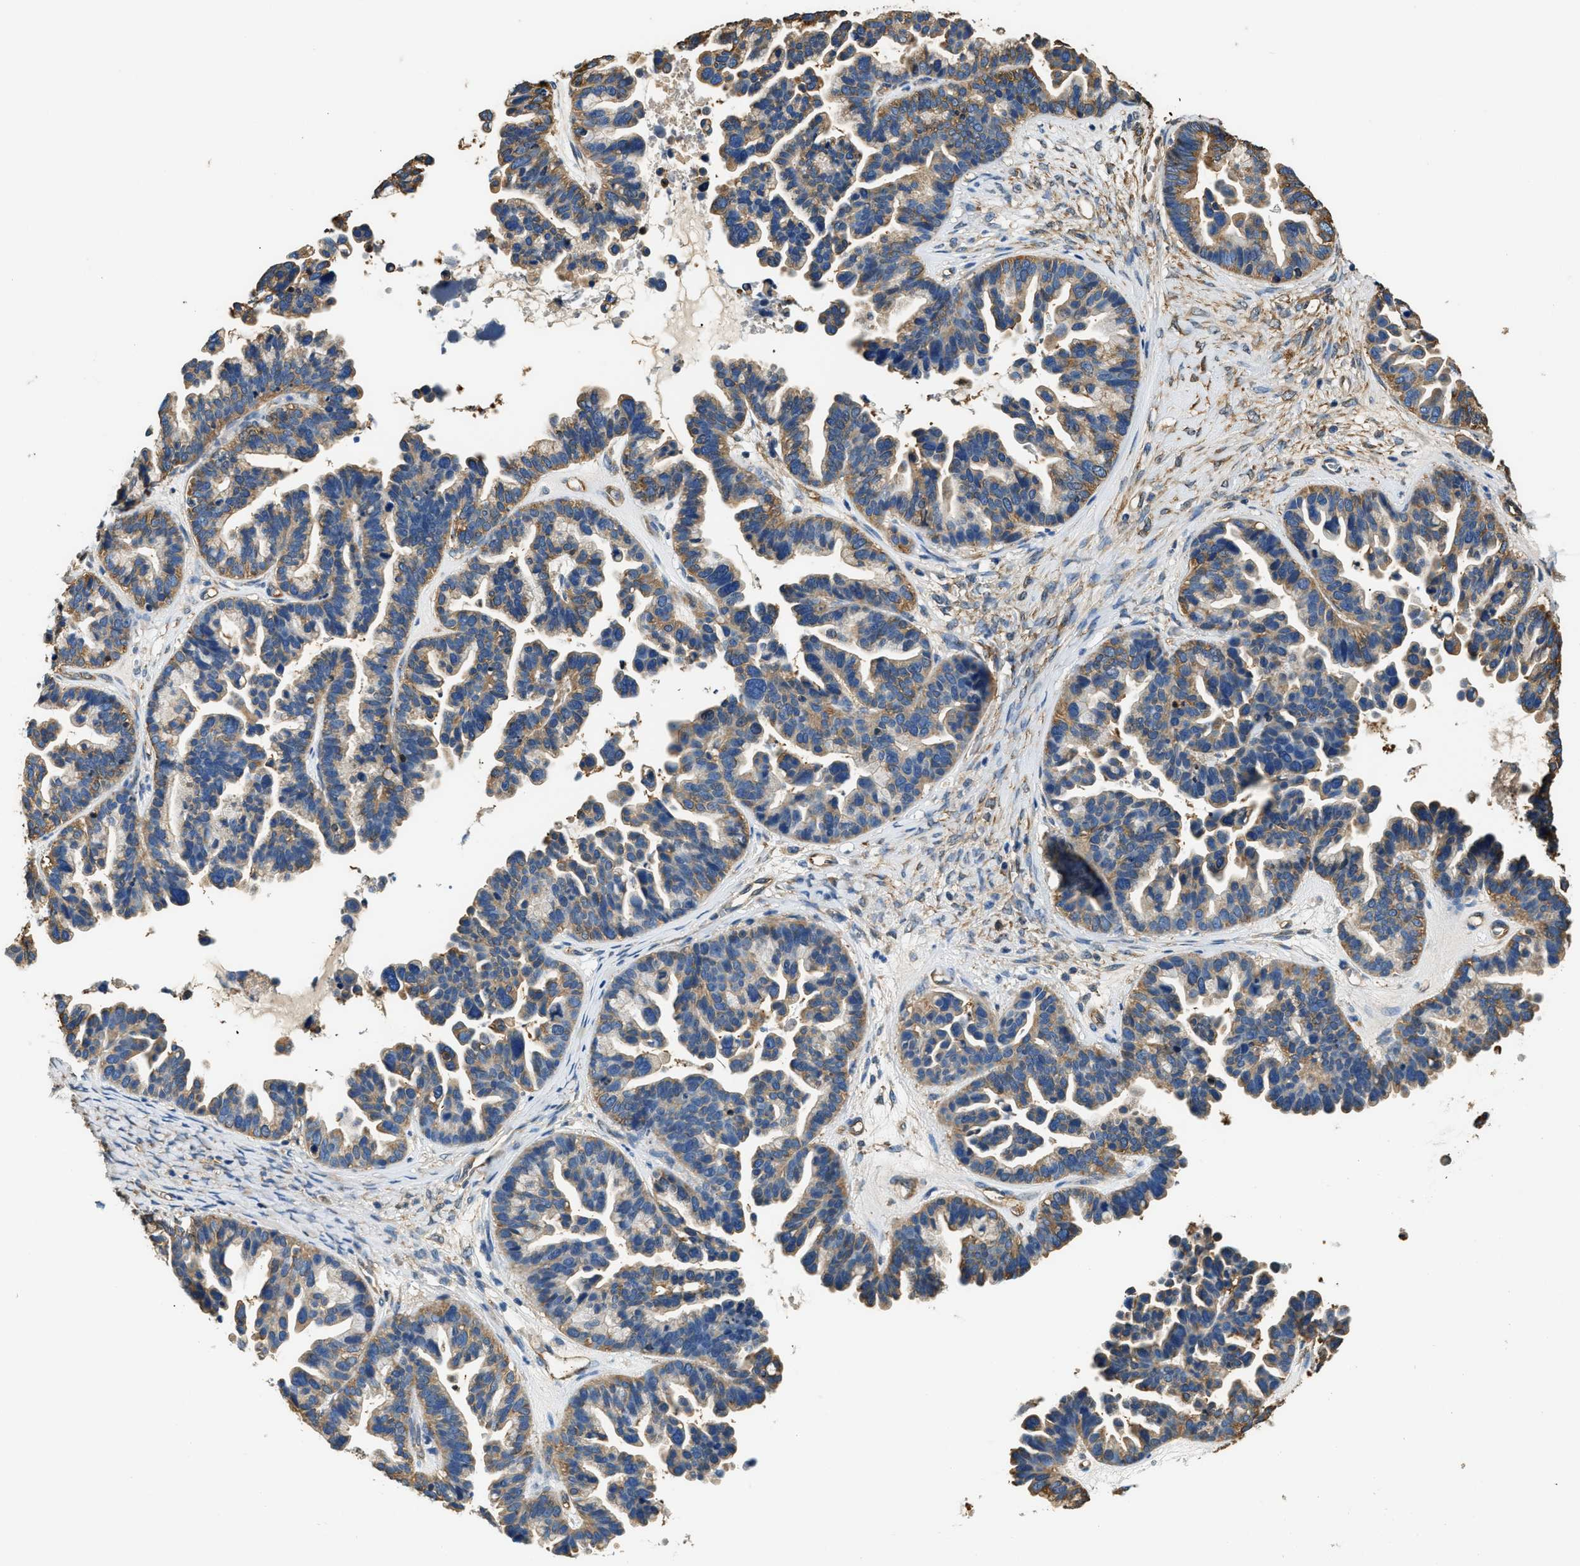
{"staining": {"intensity": "moderate", "quantity": ">75%", "location": "cytoplasmic/membranous"}, "tissue": "ovarian cancer", "cell_type": "Tumor cells", "image_type": "cancer", "snomed": [{"axis": "morphology", "description": "Cystadenocarcinoma, serous, NOS"}, {"axis": "topography", "description": "Ovary"}], "caption": "A medium amount of moderate cytoplasmic/membranous expression is seen in about >75% of tumor cells in ovarian cancer (serous cystadenocarcinoma) tissue. The staining was performed using DAB (3,3'-diaminobenzidine), with brown indicating positive protein expression. Nuclei are stained blue with hematoxylin.", "gene": "PPP2R1B", "patient": {"sex": "female", "age": 56}}